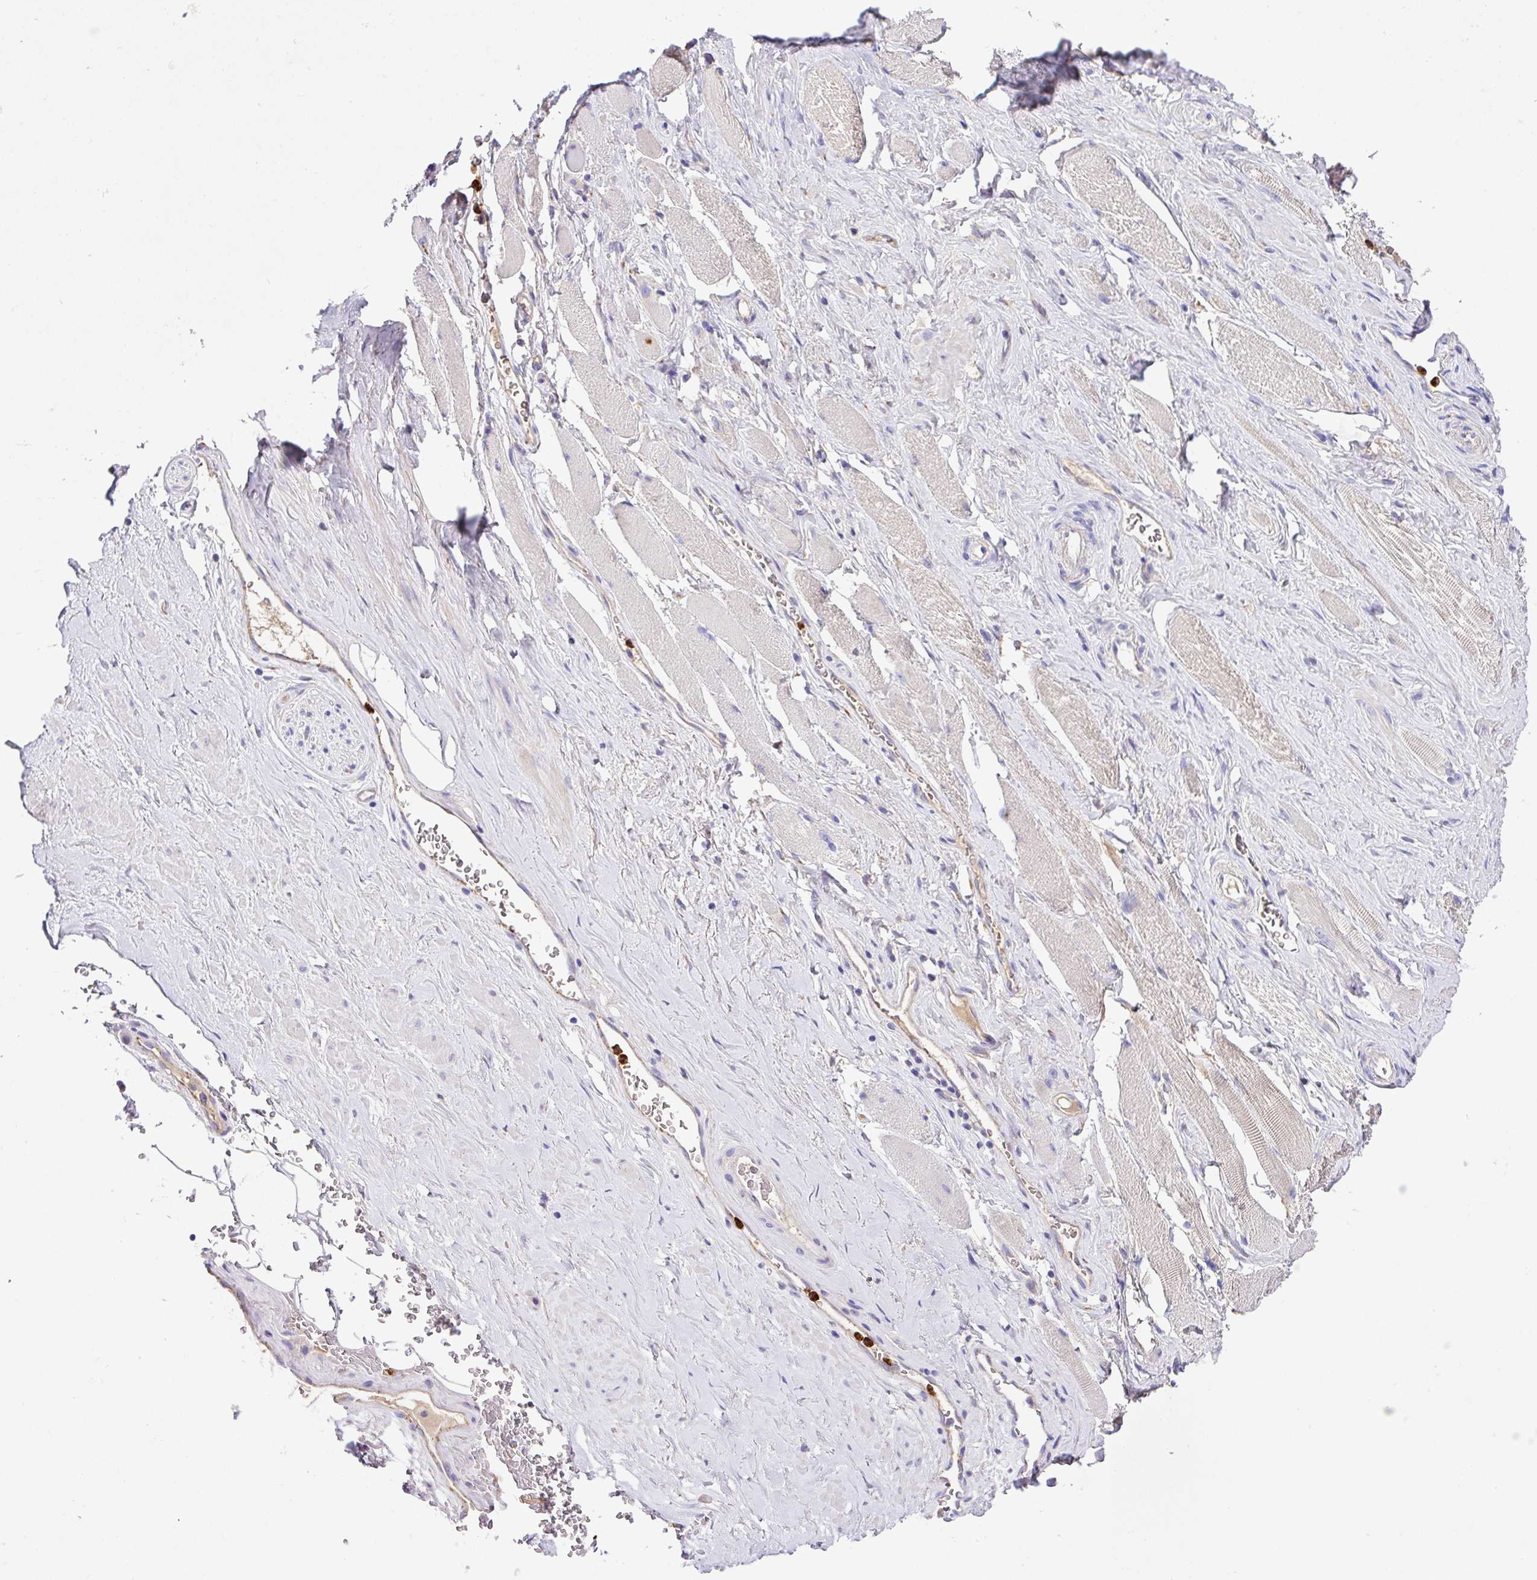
{"staining": {"intensity": "negative", "quantity": "none", "location": "none"}, "tissue": "adipose tissue", "cell_type": "Adipocytes", "image_type": "normal", "snomed": [{"axis": "morphology", "description": "Normal tissue, NOS"}, {"axis": "topography", "description": "Prostate"}, {"axis": "topography", "description": "Peripheral nerve tissue"}], "caption": "An immunohistochemistry image of unremarkable adipose tissue is shown. There is no staining in adipocytes of adipose tissue. The staining is performed using DAB (3,3'-diaminobenzidine) brown chromogen with nuclei counter-stained in using hematoxylin.", "gene": "CRISP3", "patient": {"sex": "male", "age": 61}}